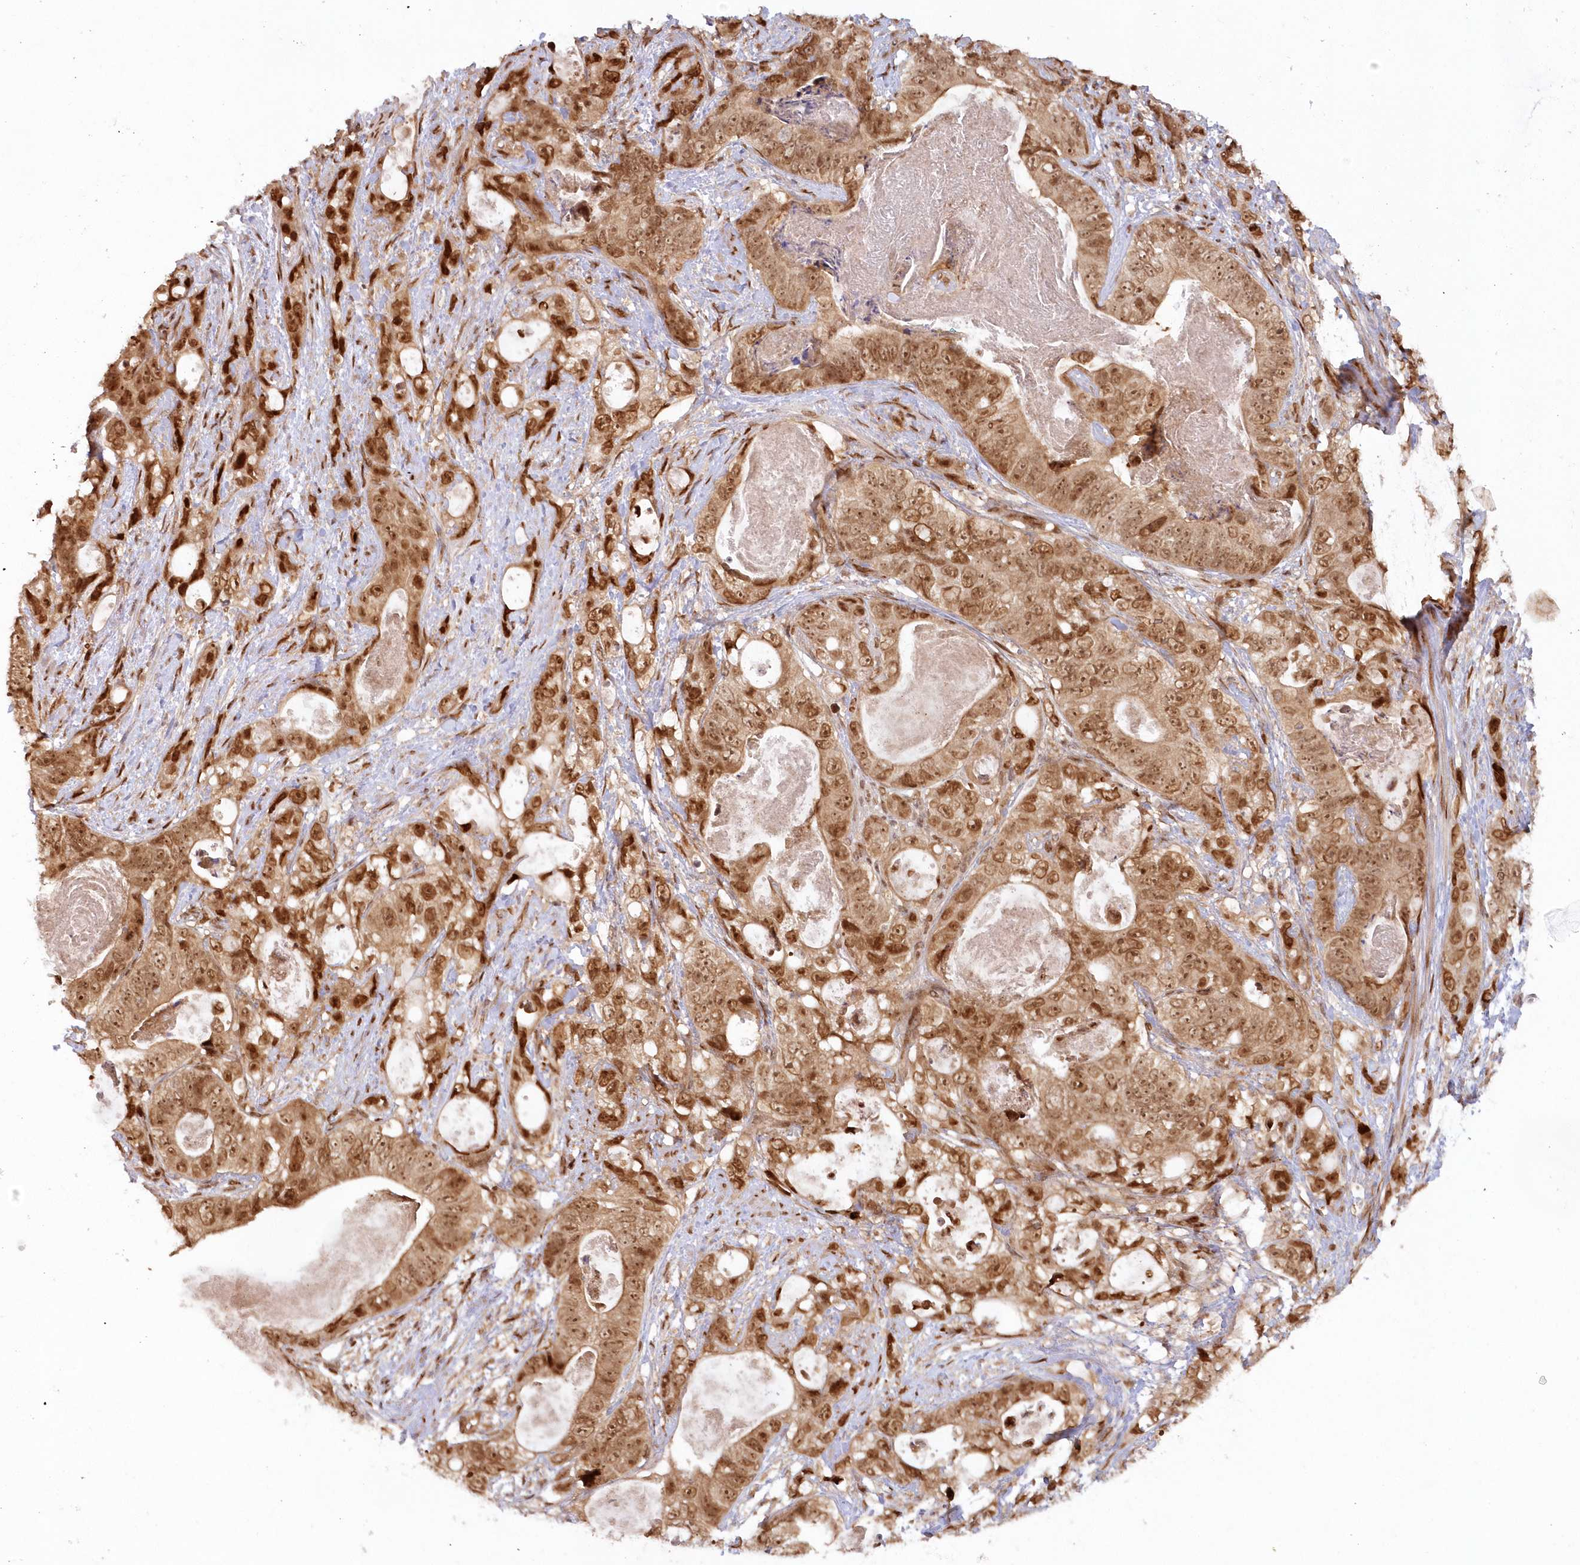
{"staining": {"intensity": "moderate", "quantity": ">75%", "location": "cytoplasmic/membranous,nuclear"}, "tissue": "stomach cancer", "cell_type": "Tumor cells", "image_type": "cancer", "snomed": [{"axis": "morphology", "description": "Normal tissue, NOS"}, {"axis": "morphology", "description": "Adenocarcinoma, NOS"}, {"axis": "topography", "description": "Stomach"}], "caption": "A medium amount of moderate cytoplasmic/membranous and nuclear positivity is seen in about >75% of tumor cells in stomach cancer (adenocarcinoma) tissue. Nuclei are stained in blue.", "gene": "TOGARAM2", "patient": {"sex": "female", "age": 89}}